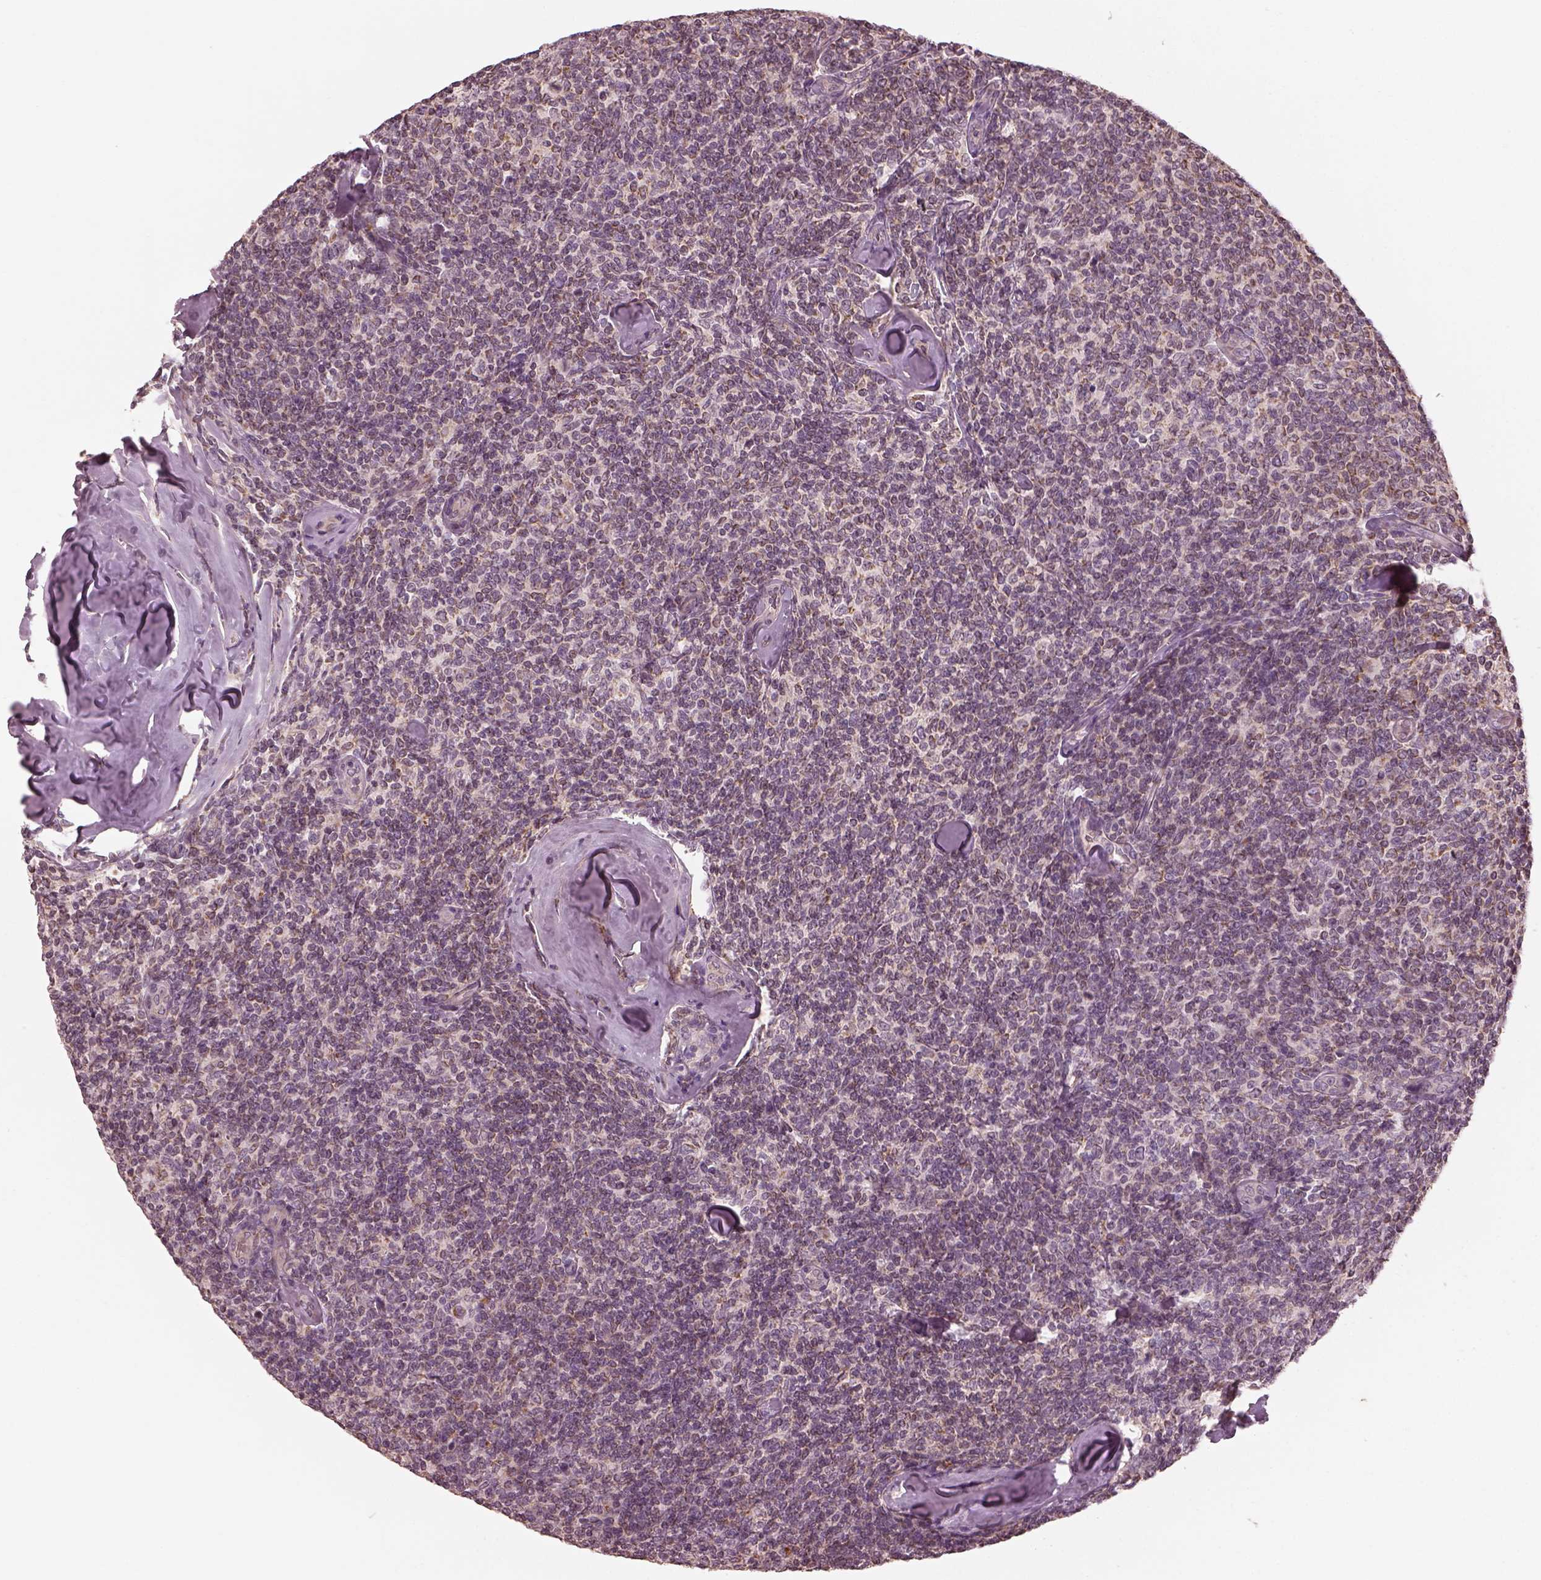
{"staining": {"intensity": "weak", "quantity": "<25%", "location": "cytoplasmic/membranous"}, "tissue": "lymphoma", "cell_type": "Tumor cells", "image_type": "cancer", "snomed": [{"axis": "morphology", "description": "Malignant lymphoma, non-Hodgkin's type, Low grade"}, {"axis": "topography", "description": "Lymph node"}], "caption": "Malignant lymphoma, non-Hodgkin's type (low-grade) stained for a protein using IHC demonstrates no staining tumor cells.", "gene": "SLC25A46", "patient": {"sex": "female", "age": 56}}